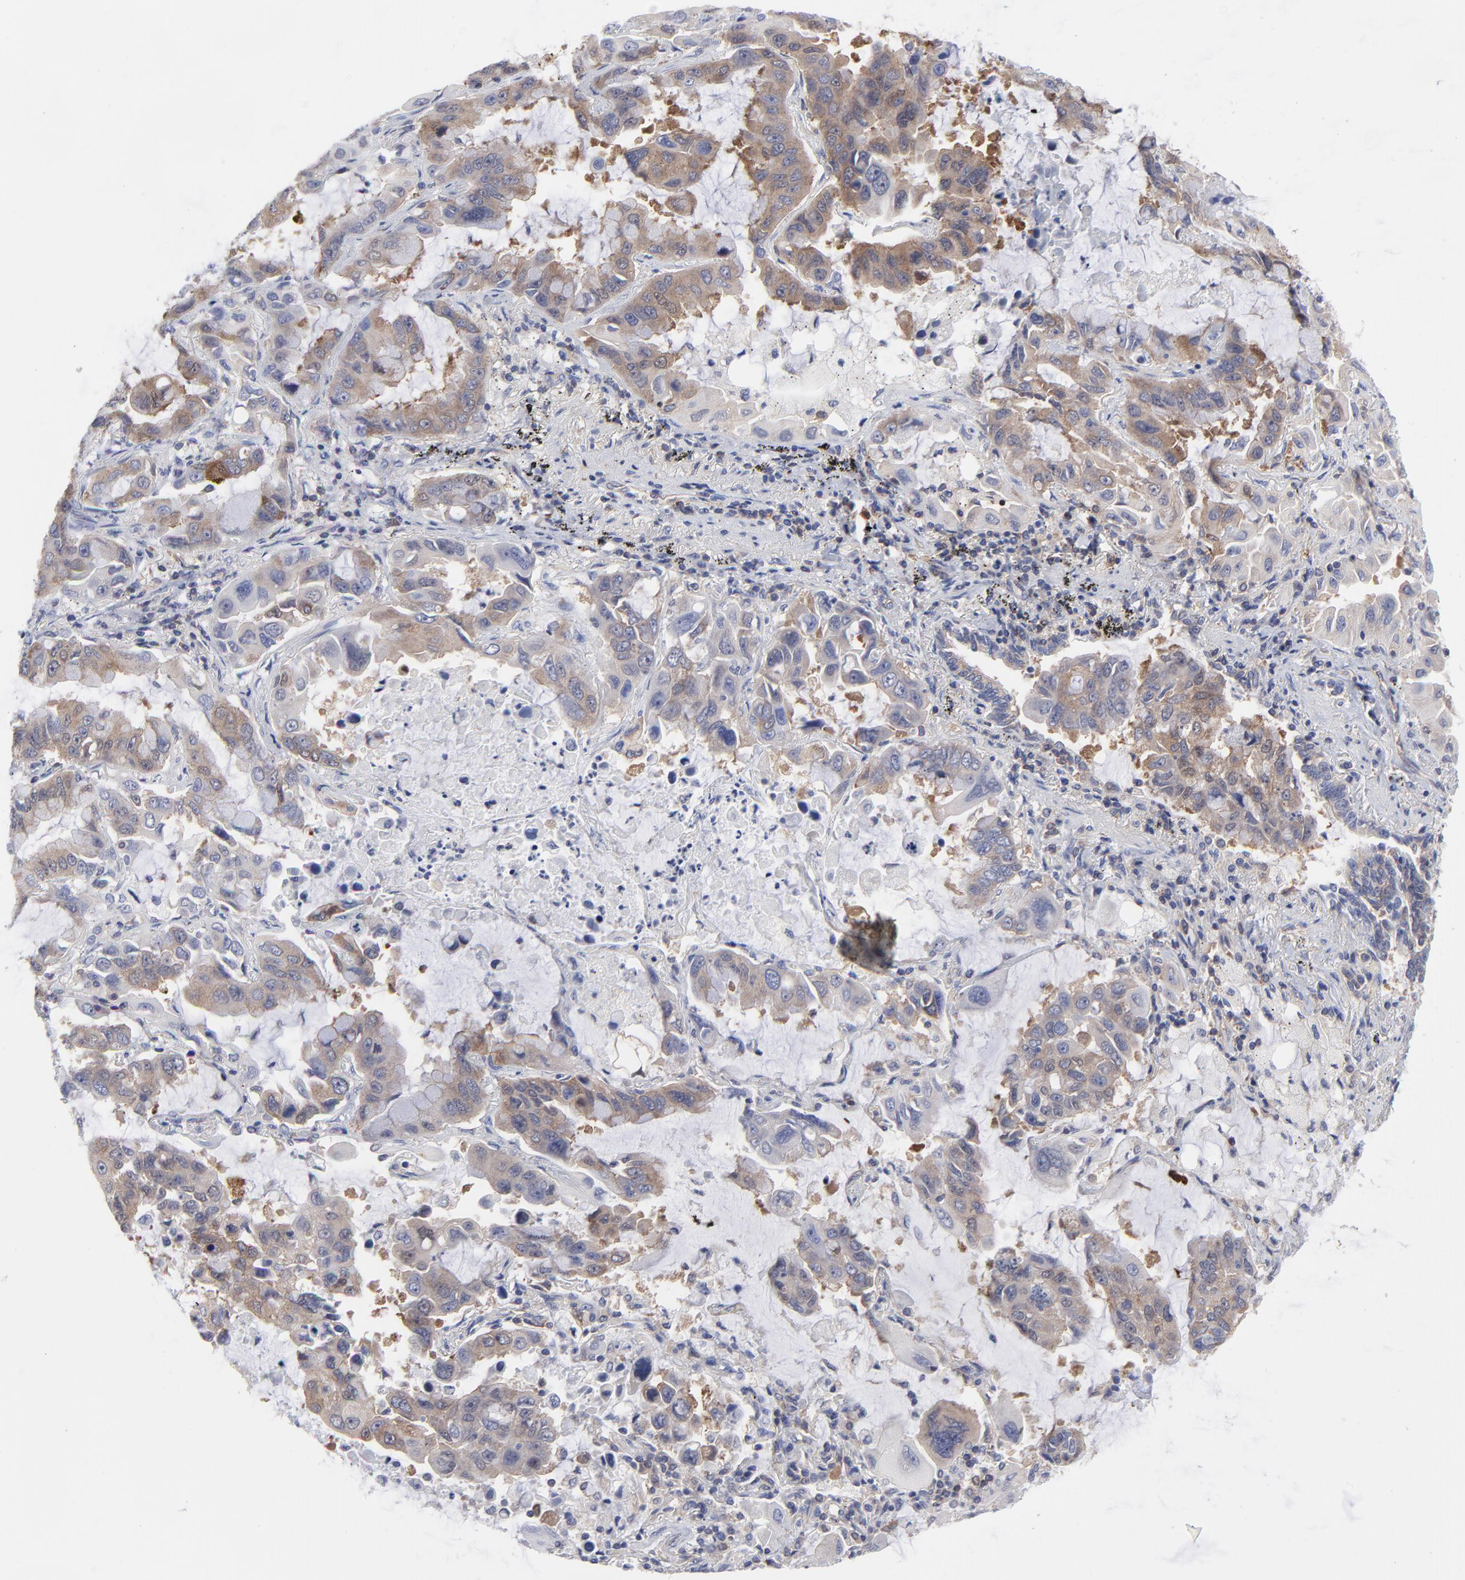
{"staining": {"intensity": "weak", "quantity": "<25%", "location": "cytoplasmic/membranous"}, "tissue": "lung cancer", "cell_type": "Tumor cells", "image_type": "cancer", "snomed": [{"axis": "morphology", "description": "Adenocarcinoma, NOS"}, {"axis": "topography", "description": "Lung"}], "caption": "High magnification brightfield microscopy of lung cancer (adenocarcinoma) stained with DAB (brown) and counterstained with hematoxylin (blue): tumor cells show no significant staining.", "gene": "NFKBIA", "patient": {"sex": "male", "age": 64}}